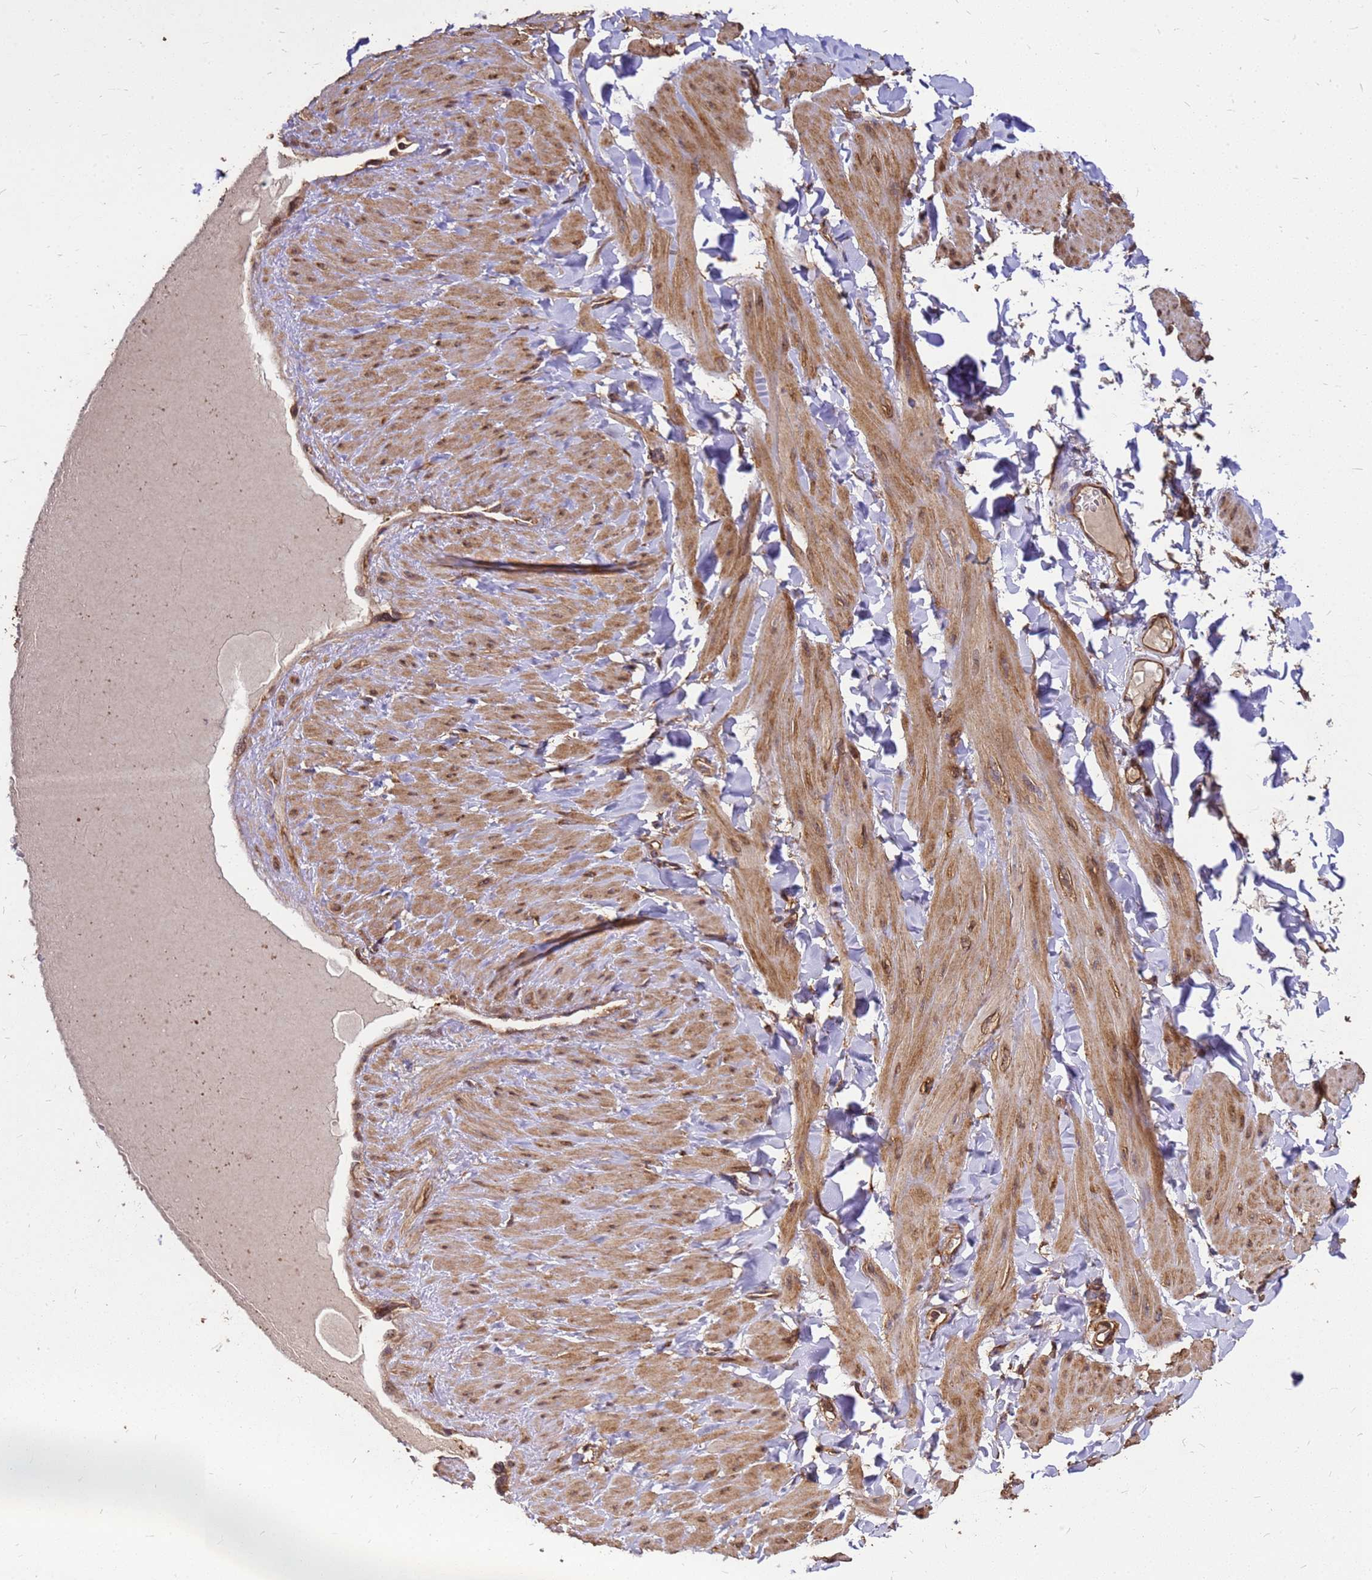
{"staining": {"intensity": "strong", "quantity": "25%-75%", "location": "cytoplasmic/membranous"}, "tissue": "adipose tissue", "cell_type": "Adipocytes", "image_type": "normal", "snomed": [{"axis": "morphology", "description": "Normal tissue, NOS"}, {"axis": "topography", "description": "Adipose tissue"}, {"axis": "topography", "description": "Vascular tissue"}, {"axis": "topography", "description": "Peripheral nerve tissue"}], "caption": "Protein expression analysis of unremarkable adipose tissue displays strong cytoplasmic/membranous expression in about 25%-75% of adipocytes.", "gene": "ZNF618", "patient": {"sex": "male", "age": 25}}